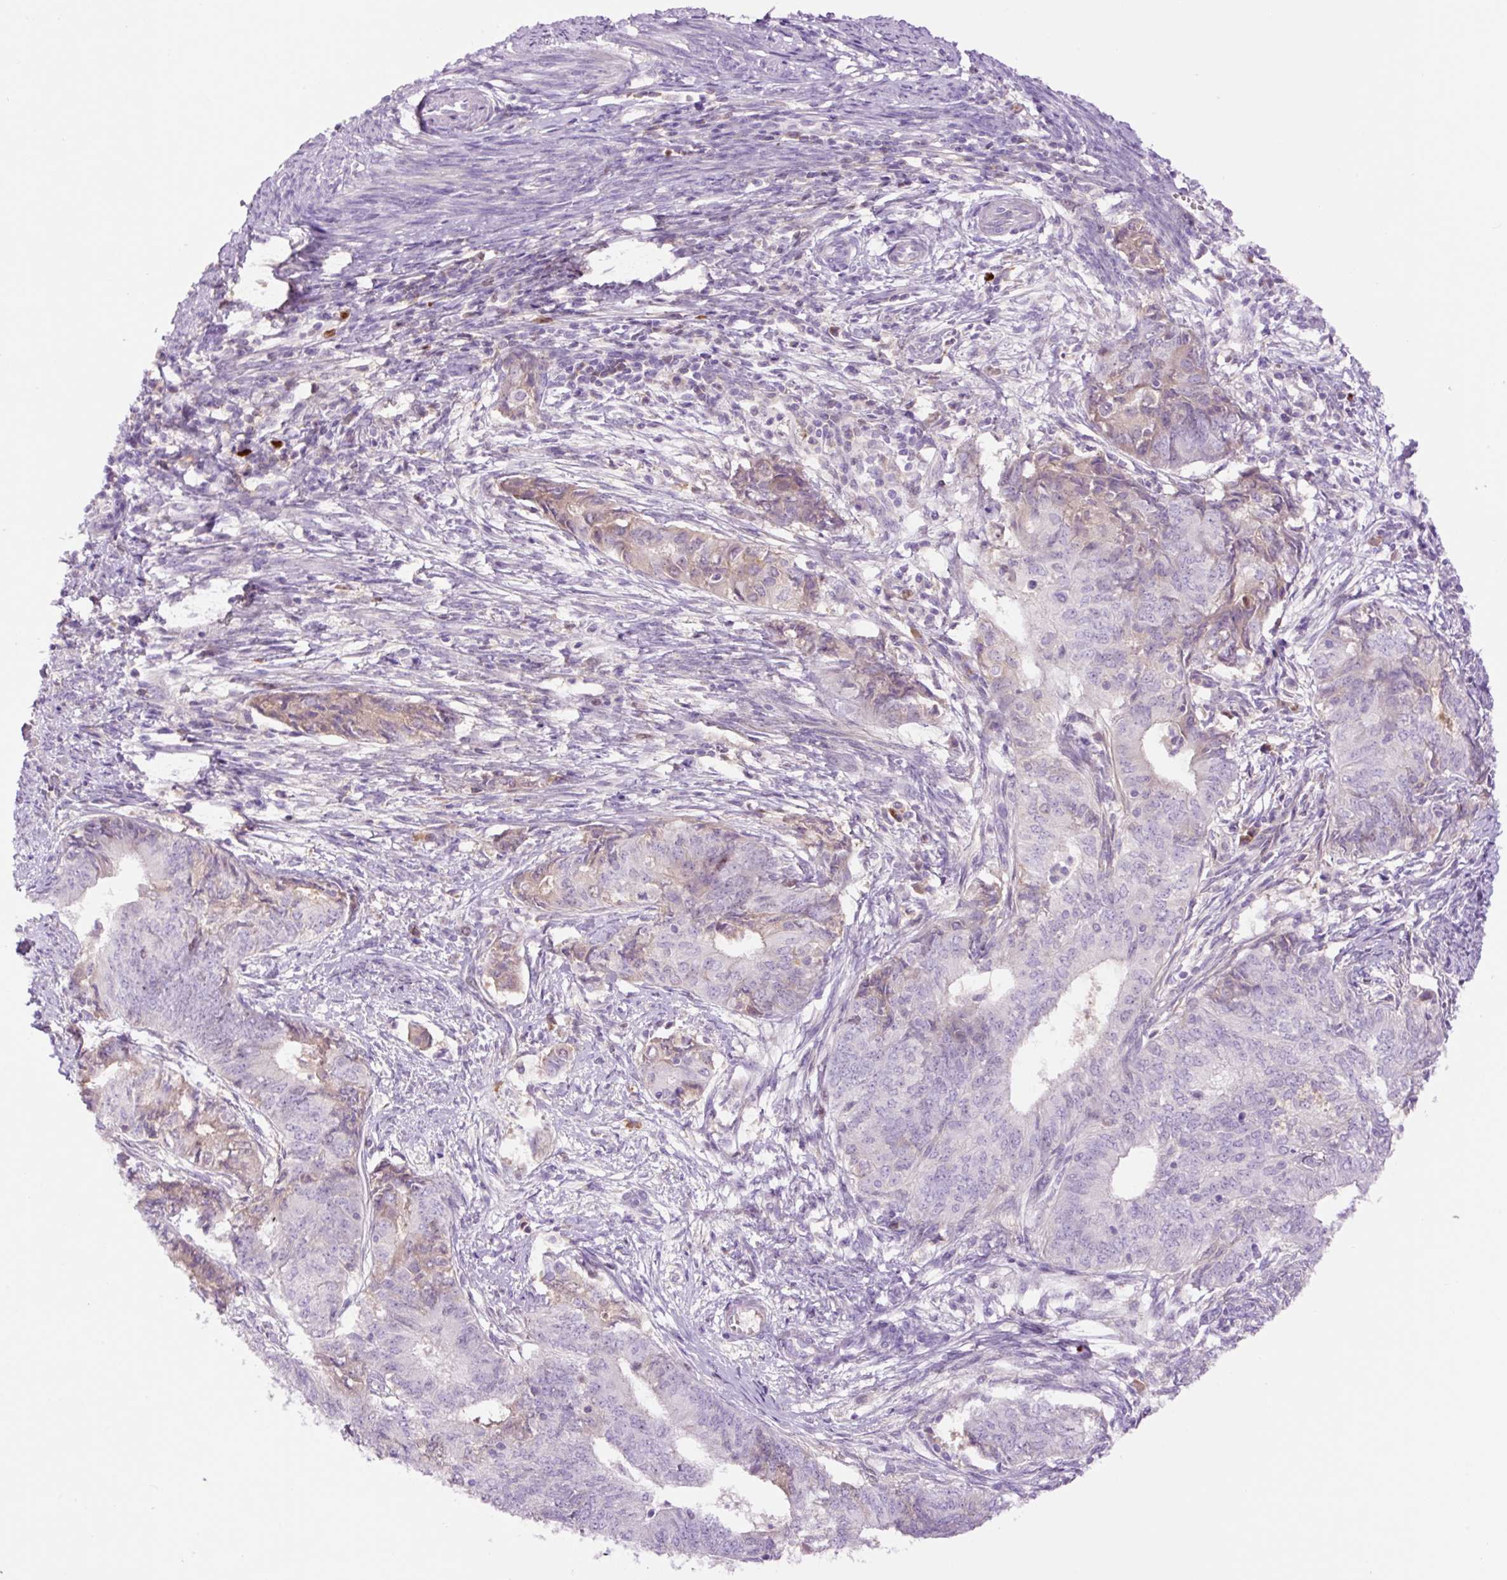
{"staining": {"intensity": "weak", "quantity": "<25%", "location": "cytoplasmic/membranous"}, "tissue": "endometrial cancer", "cell_type": "Tumor cells", "image_type": "cancer", "snomed": [{"axis": "morphology", "description": "Adenocarcinoma, NOS"}, {"axis": "topography", "description": "Endometrium"}], "caption": "Tumor cells are negative for brown protein staining in endometrial cancer.", "gene": "DPPA4", "patient": {"sex": "female", "age": 62}}